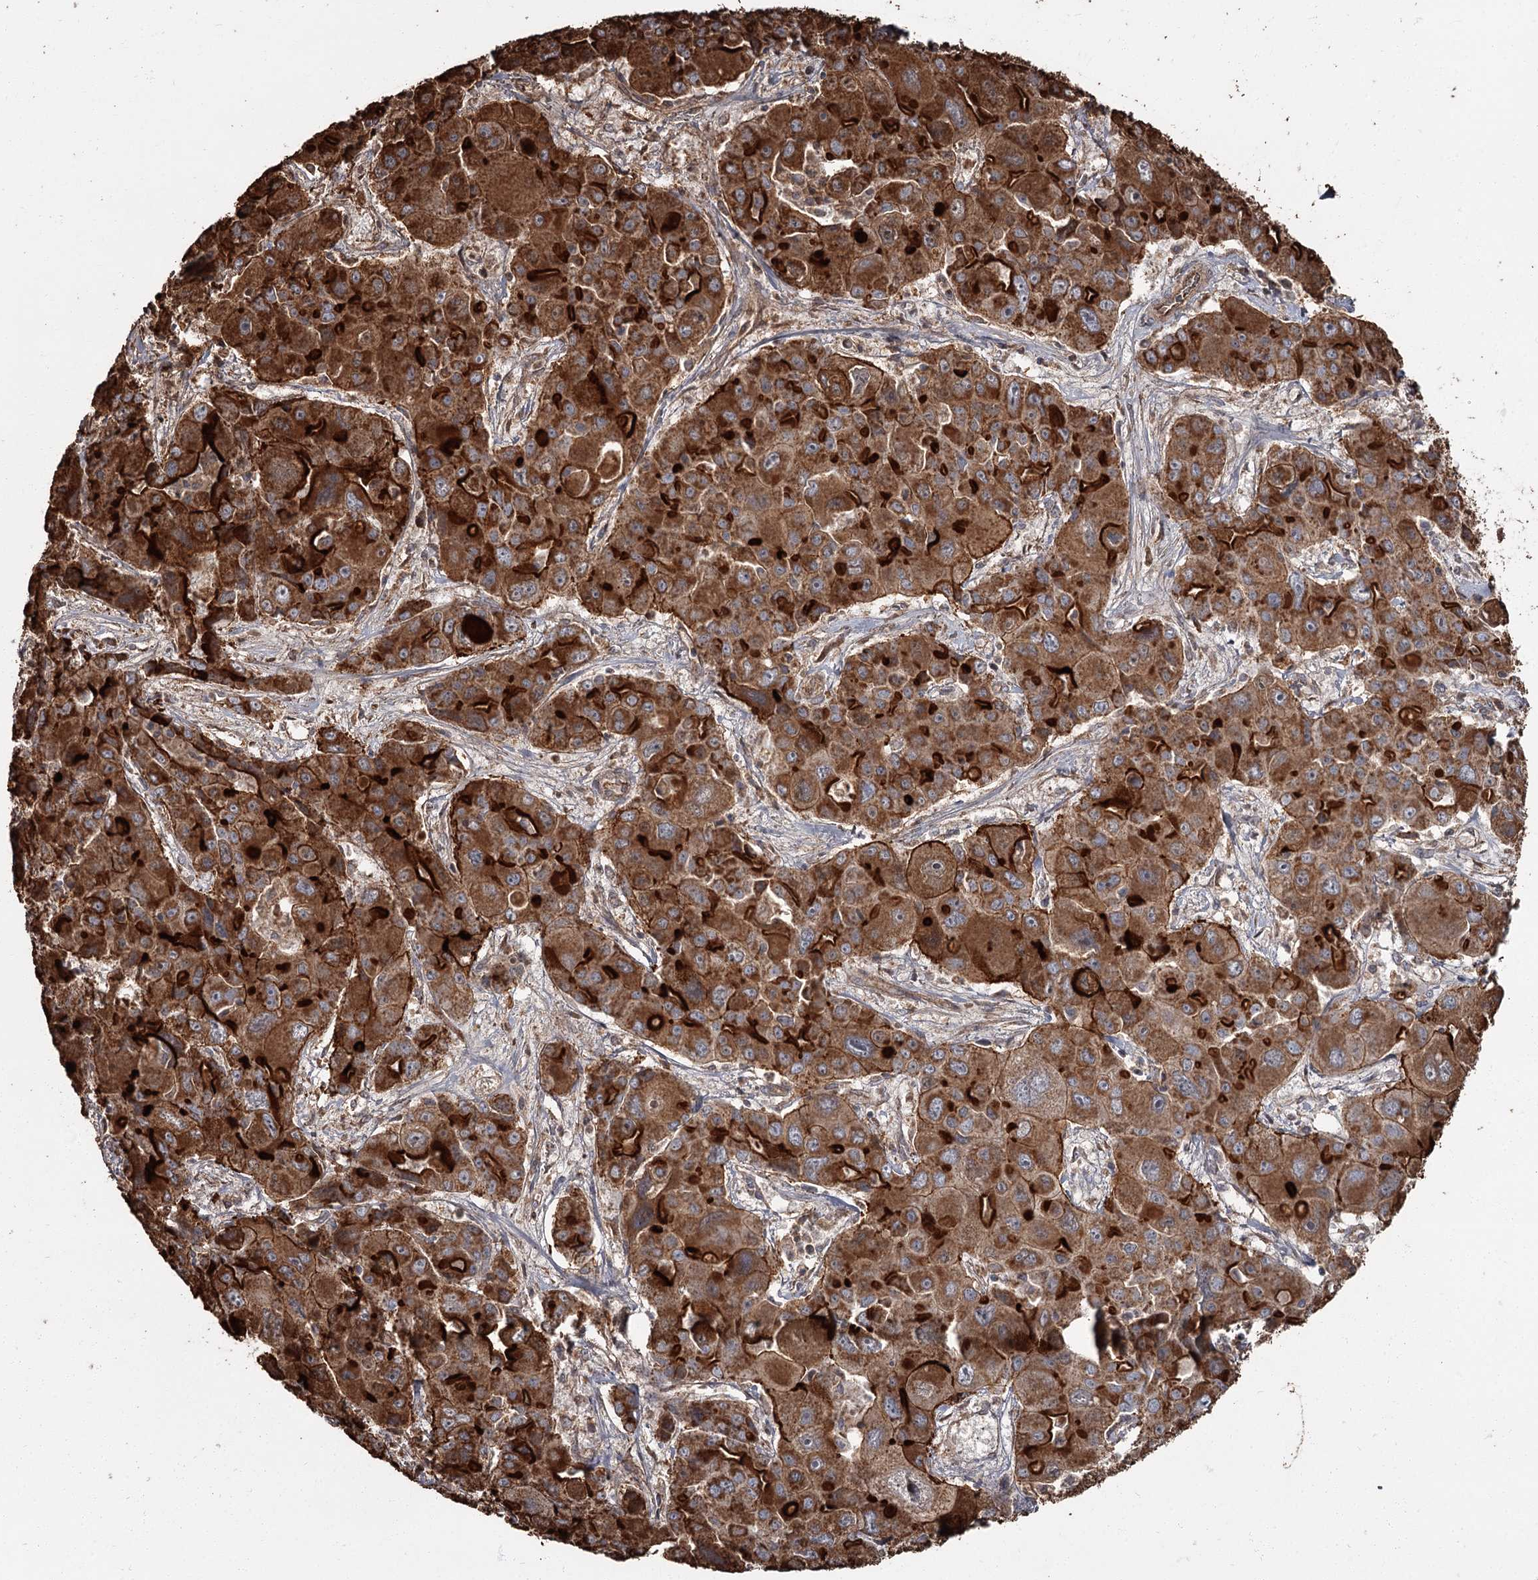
{"staining": {"intensity": "strong", "quantity": ">75%", "location": "cytoplasmic/membranous"}, "tissue": "liver cancer", "cell_type": "Tumor cells", "image_type": "cancer", "snomed": [{"axis": "morphology", "description": "Cholangiocarcinoma"}, {"axis": "topography", "description": "Liver"}], "caption": "IHC micrograph of human liver cancer stained for a protein (brown), which shows high levels of strong cytoplasmic/membranous staining in approximately >75% of tumor cells.", "gene": "THAP9", "patient": {"sex": "male", "age": 67}}